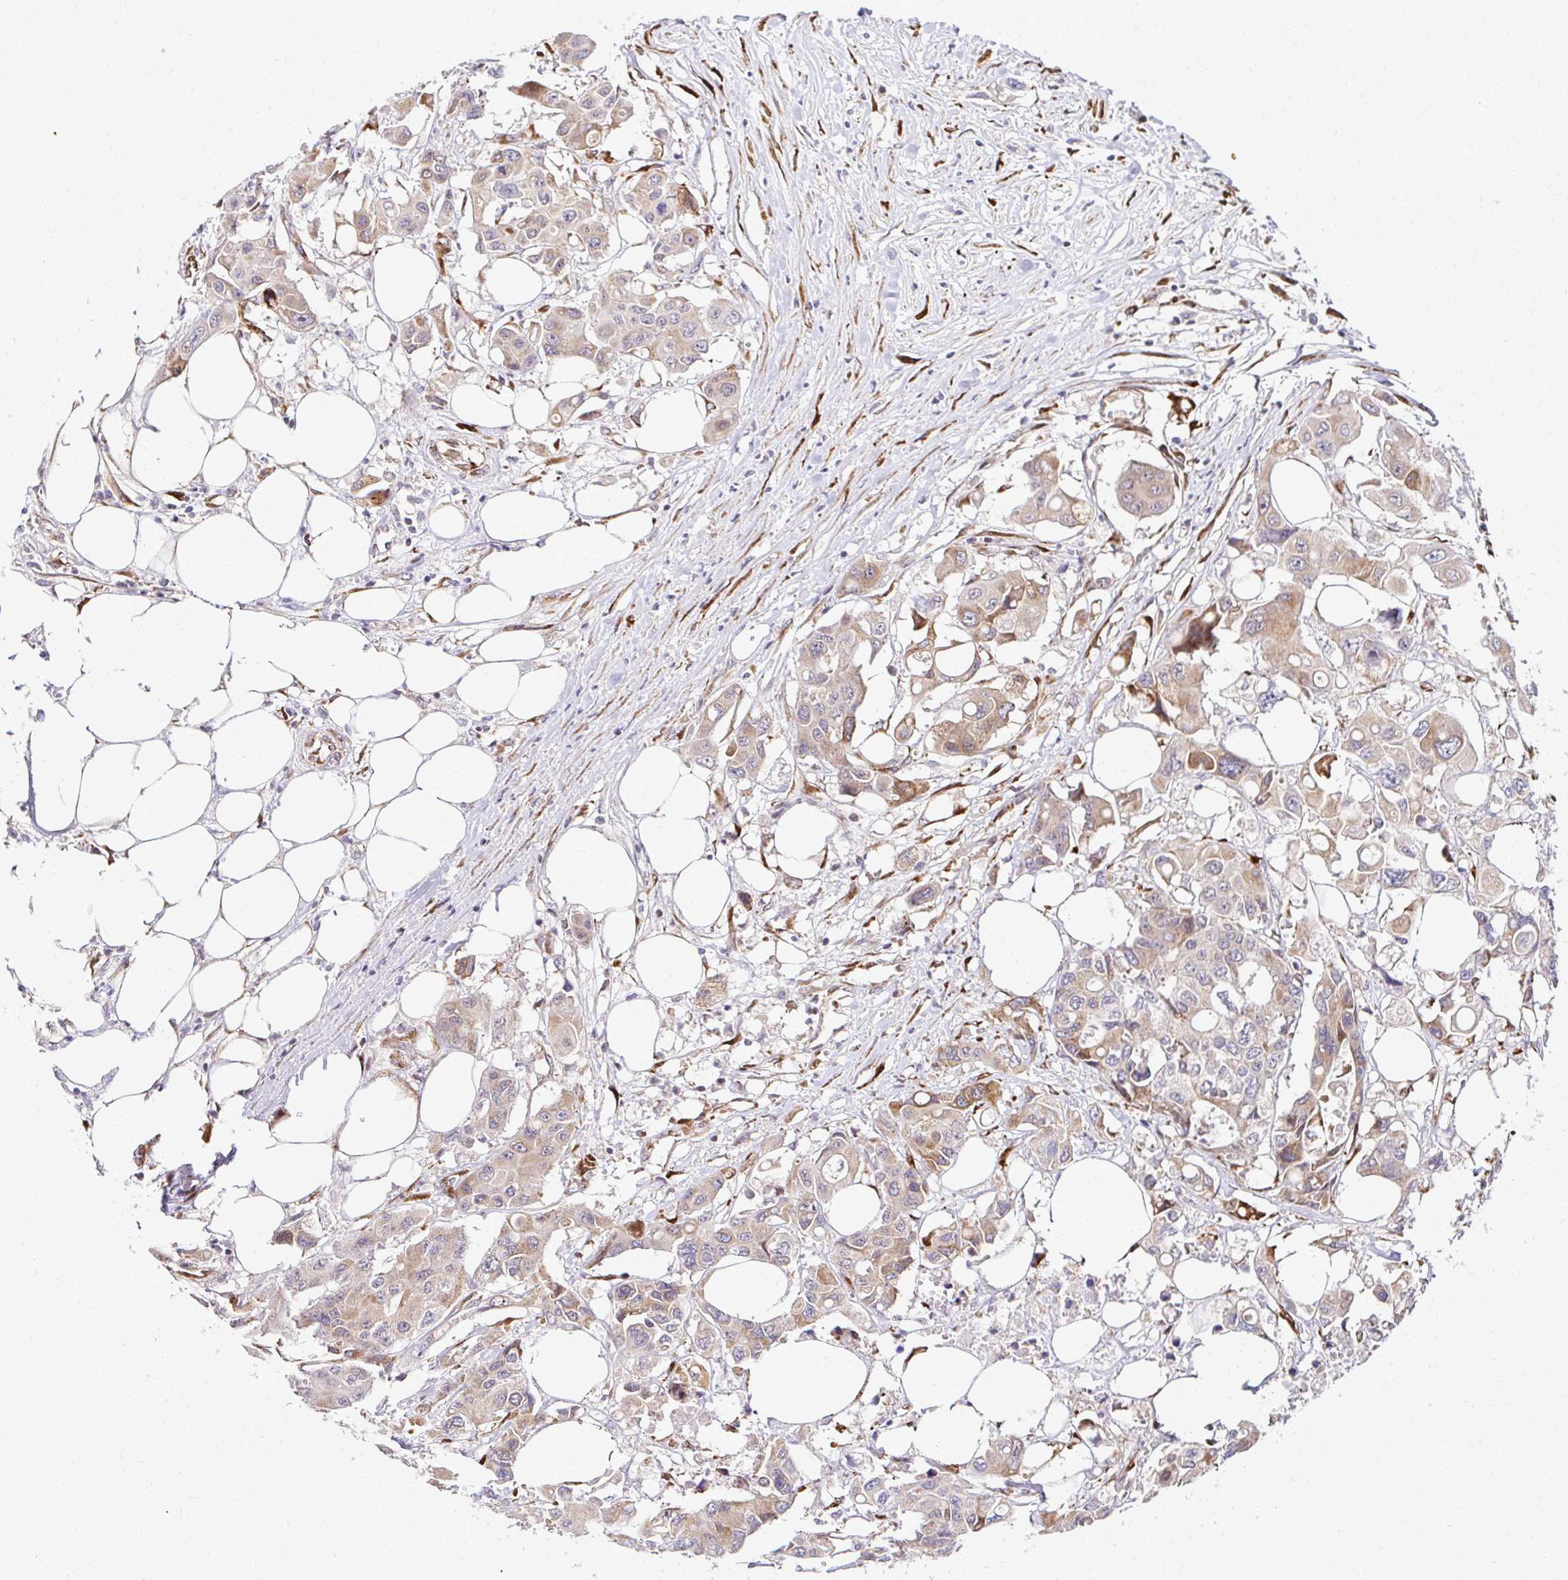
{"staining": {"intensity": "weak", "quantity": ">75%", "location": "cytoplasmic/membranous"}, "tissue": "colorectal cancer", "cell_type": "Tumor cells", "image_type": "cancer", "snomed": [{"axis": "morphology", "description": "Adenocarcinoma, NOS"}, {"axis": "topography", "description": "Colon"}], "caption": "Colorectal cancer stained for a protein (brown) shows weak cytoplasmic/membranous positive staining in approximately >75% of tumor cells.", "gene": "HPS1", "patient": {"sex": "male", "age": 77}}